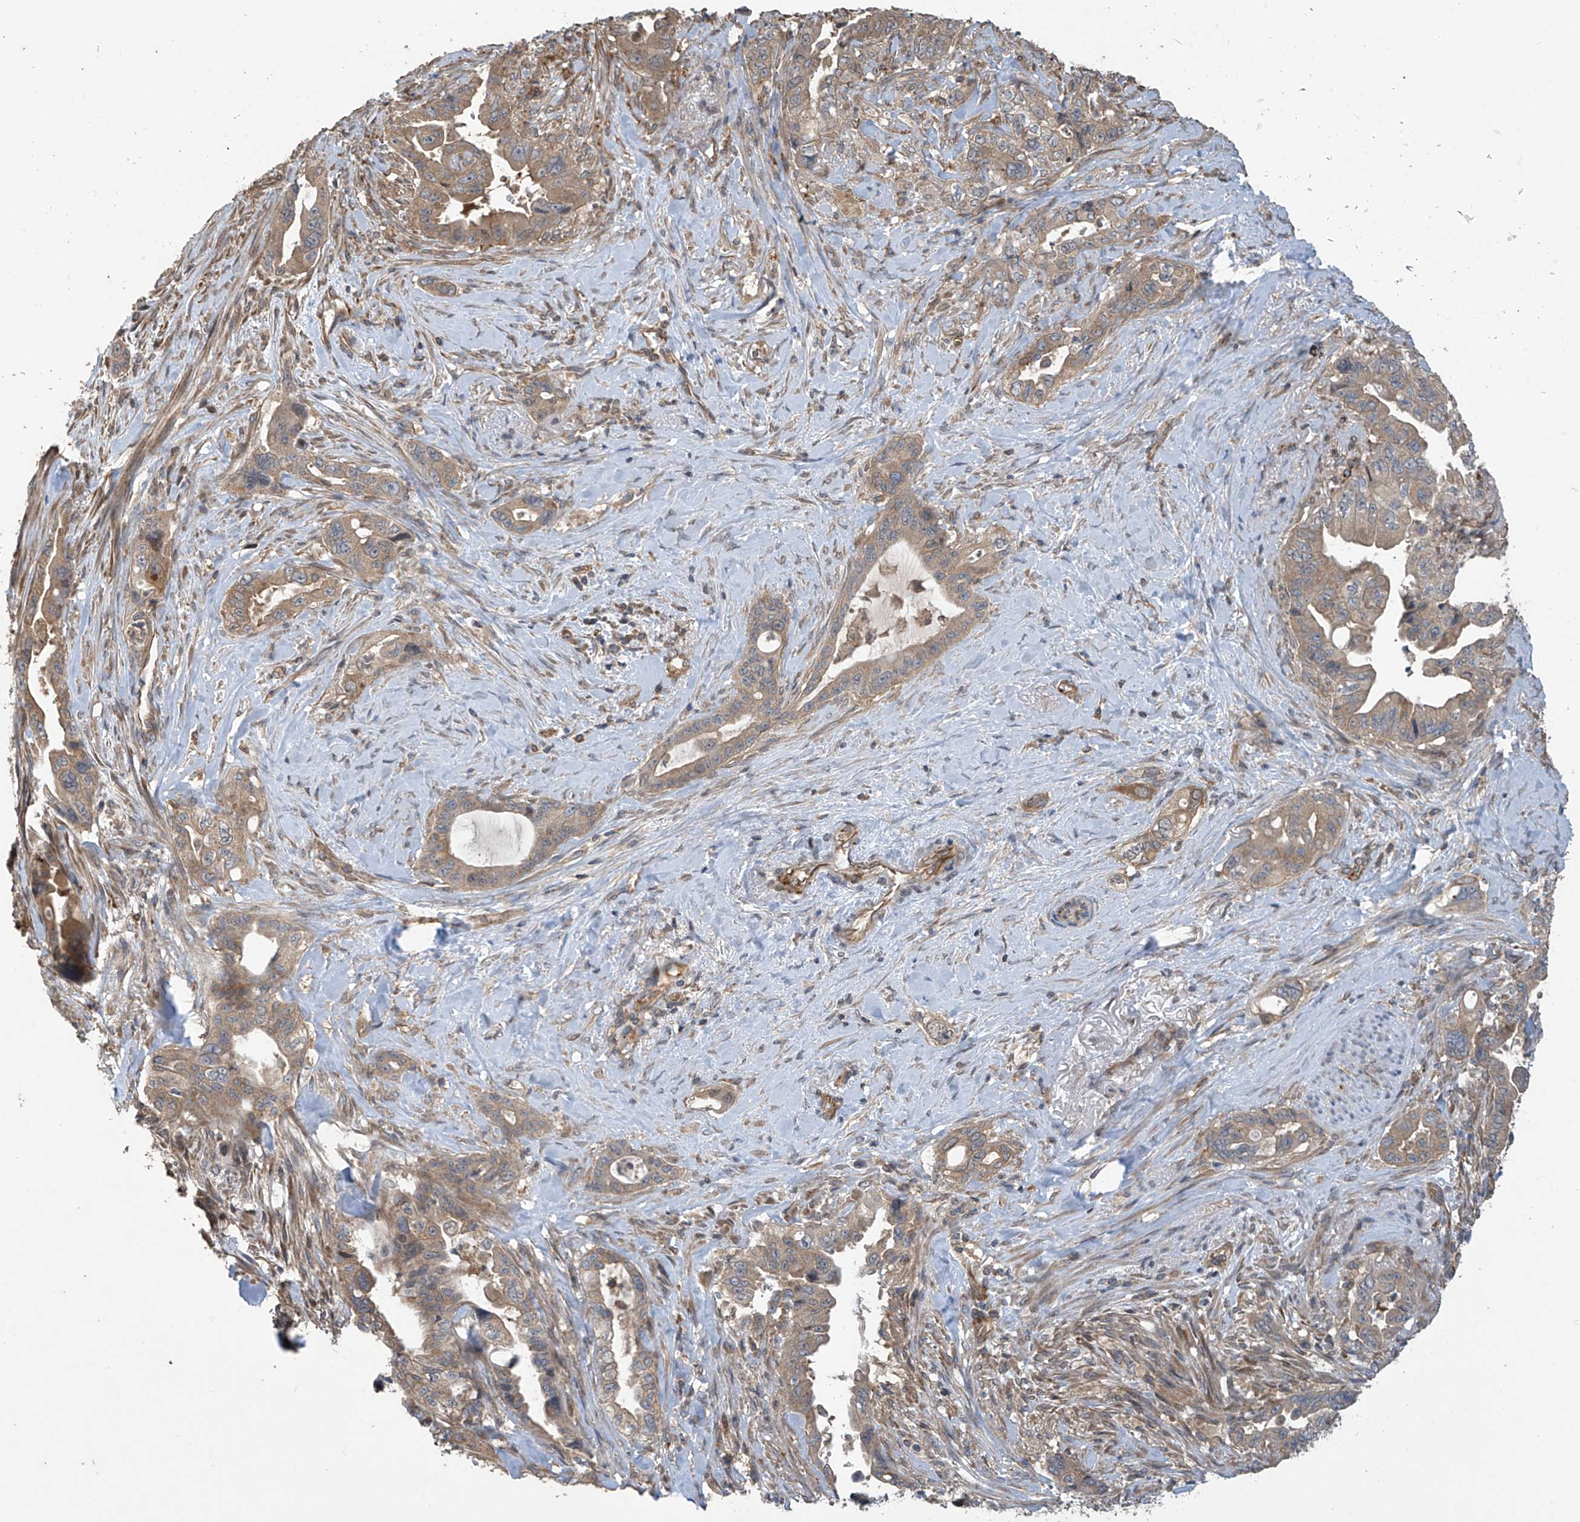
{"staining": {"intensity": "weak", "quantity": ">75%", "location": "cytoplasmic/membranous"}, "tissue": "pancreatic cancer", "cell_type": "Tumor cells", "image_type": "cancer", "snomed": [{"axis": "morphology", "description": "Adenocarcinoma, NOS"}, {"axis": "topography", "description": "Pancreas"}], "caption": "Pancreatic adenocarcinoma stained for a protein (brown) shows weak cytoplasmic/membranous positive staining in approximately >75% of tumor cells.", "gene": "PHACTR4", "patient": {"sex": "male", "age": 70}}